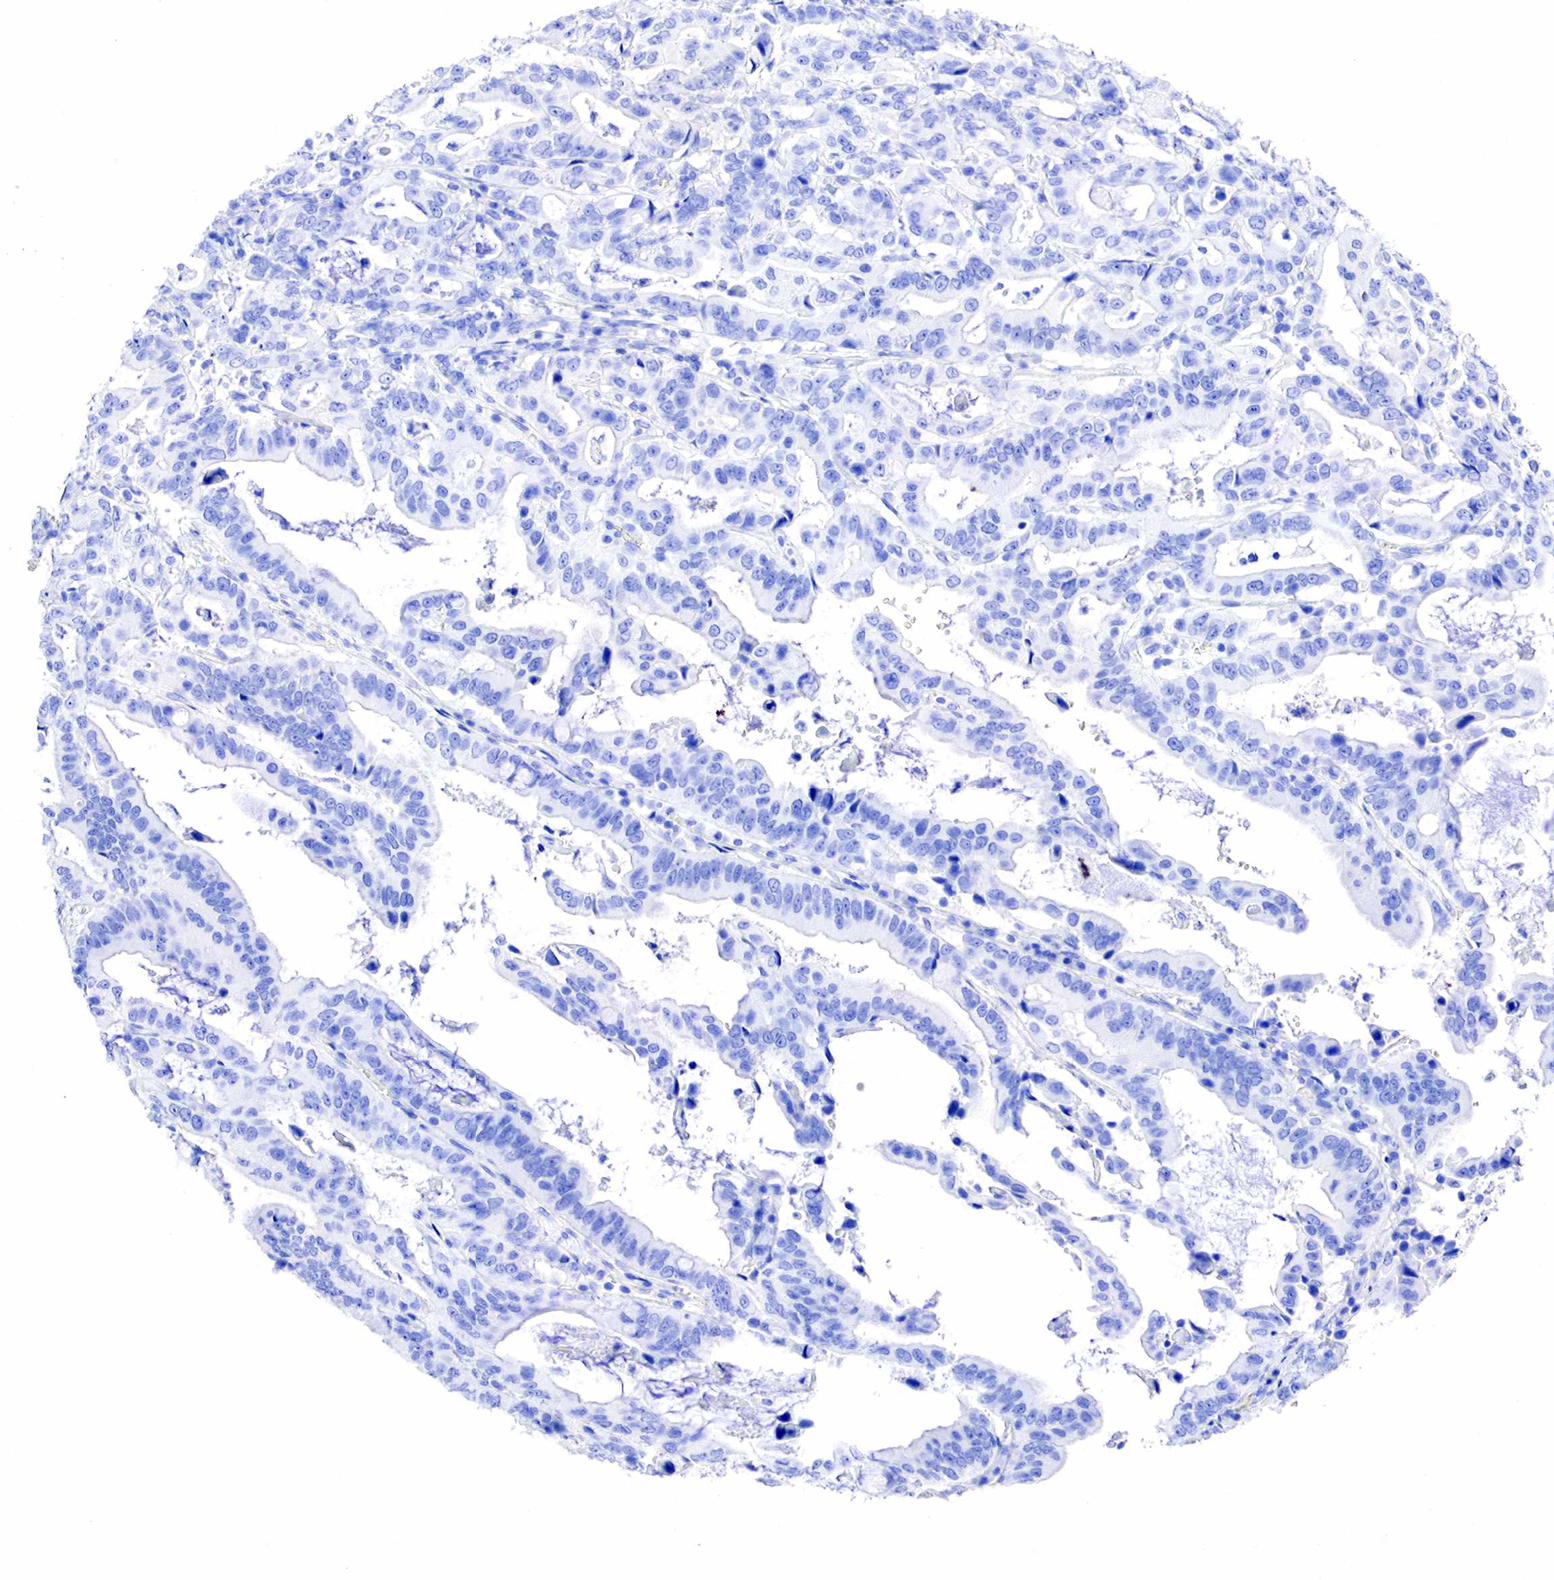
{"staining": {"intensity": "negative", "quantity": "none", "location": "none"}, "tissue": "stomach cancer", "cell_type": "Tumor cells", "image_type": "cancer", "snomed": [{"axis": "morphology", "description": "Adenocarcinoma, NOS"}, {"axis": "topography", "description": "Stomach, upper"}], "caption": "Immunohistochemical staining of stomach adenocarcinoma displays no significant positivity in tumor cells.", "gene": "KLK3", "patient": {"sex": "male", "age": 63}}